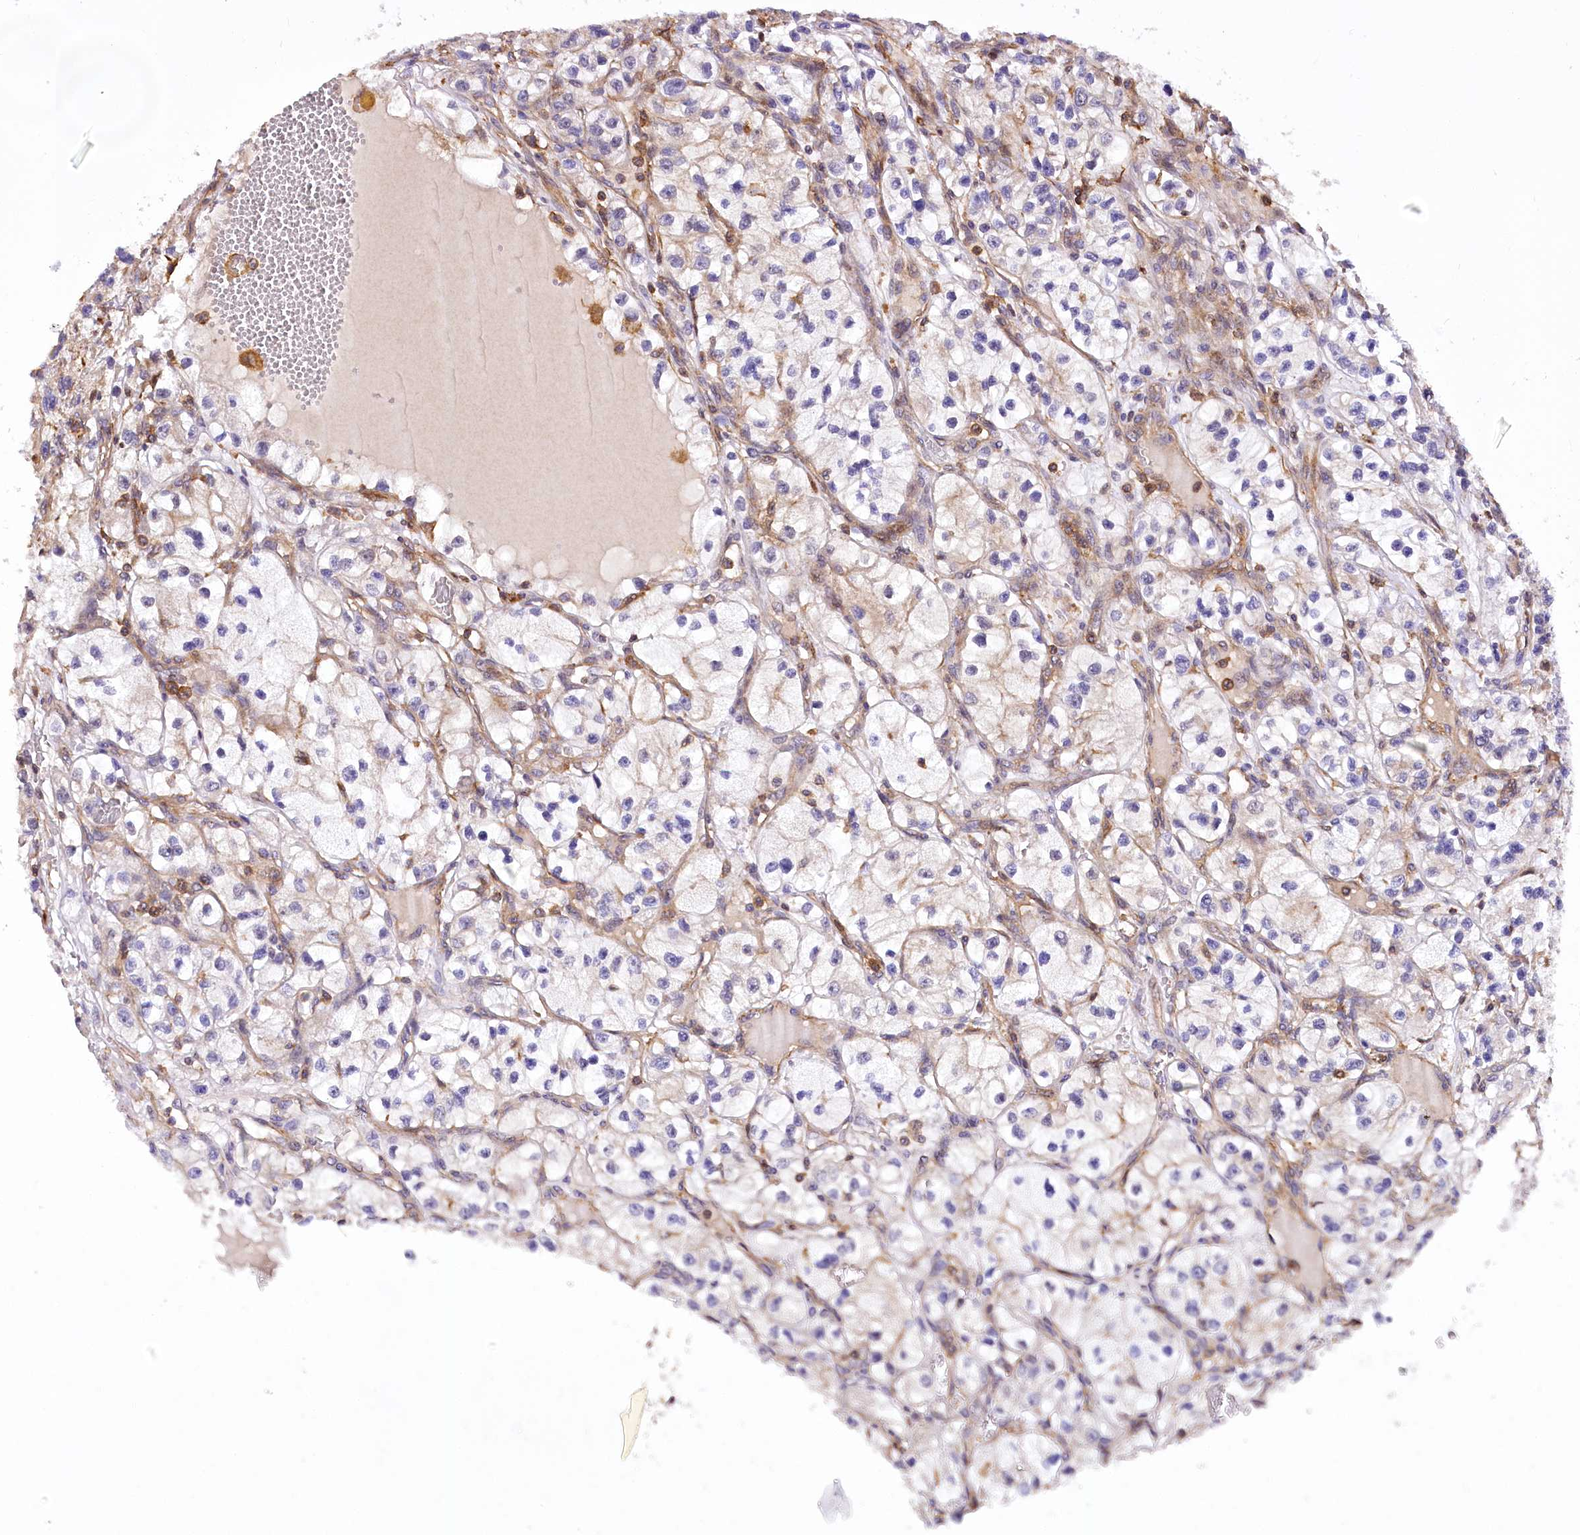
{"staining": {"intensity": "negative", "quantity": "none", "location": "none"}, "tissue": "renal cancer", "cell_type": "Tumor cells", "image_type": "cancer", "snomed": [{"axis": "morphology", "description": "Adenocarcinoma, NOS"}, {"axis": "topography", "description": "Kidney"}], "caption": "A histopathology image of renal cancer (adenocarcinoma) stained for a protein shows no brown staining in tumor cells. (DAB (3,3'-diaminobenzidine) immunohistochemistry (IHC) visualized using brightfield microscopy, high magnification).", "gene": "DPP3", "patient": {"sex": "female", "age": 57}}